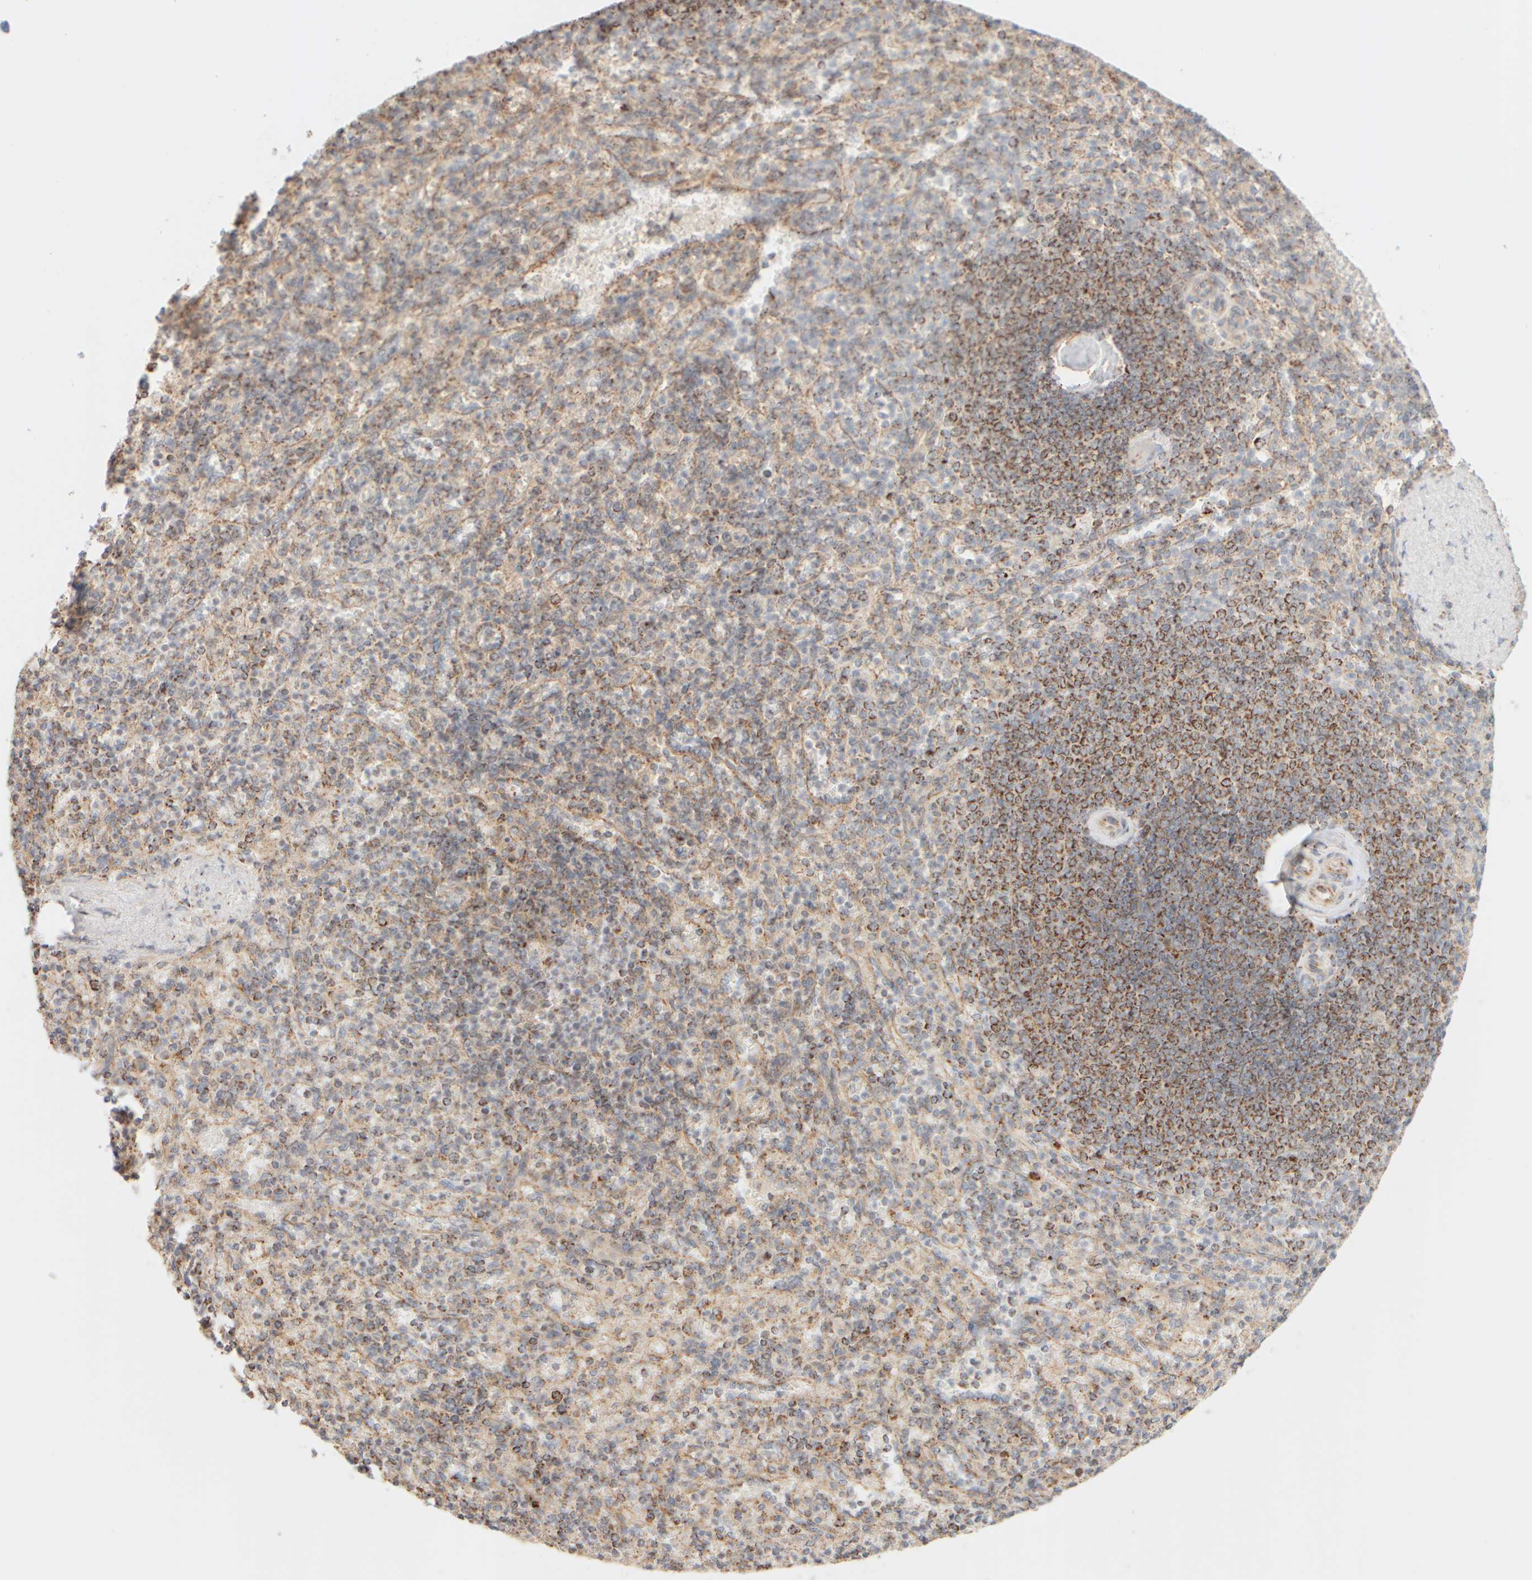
{"staining": {"intensity": "moderate", "quantity": "25%-75%", "location": "cytoplasmic/membranous"}, "tissue": "spleen", "cell_type": "Cells in red pulp", "image_type": "normal", "snomed": [{"axis": "morphology", "description": "Normal tissue, NOS"}, {"axis": "topography", "description": "Spleen"}], "caption": "The photomicrograph reveals immunohistochemical staining of unremarkable spleen. There is moderate cytoplasmic/membranous positivity is seen in about 25%-75% of cells in red pulp. The staining was performed using DAB, with brown indicating positive protein expression. Nuclei are stained blue with hematoxylin.", "gene": "APBB2", "patient": {"sex": "female", "age": 74}}